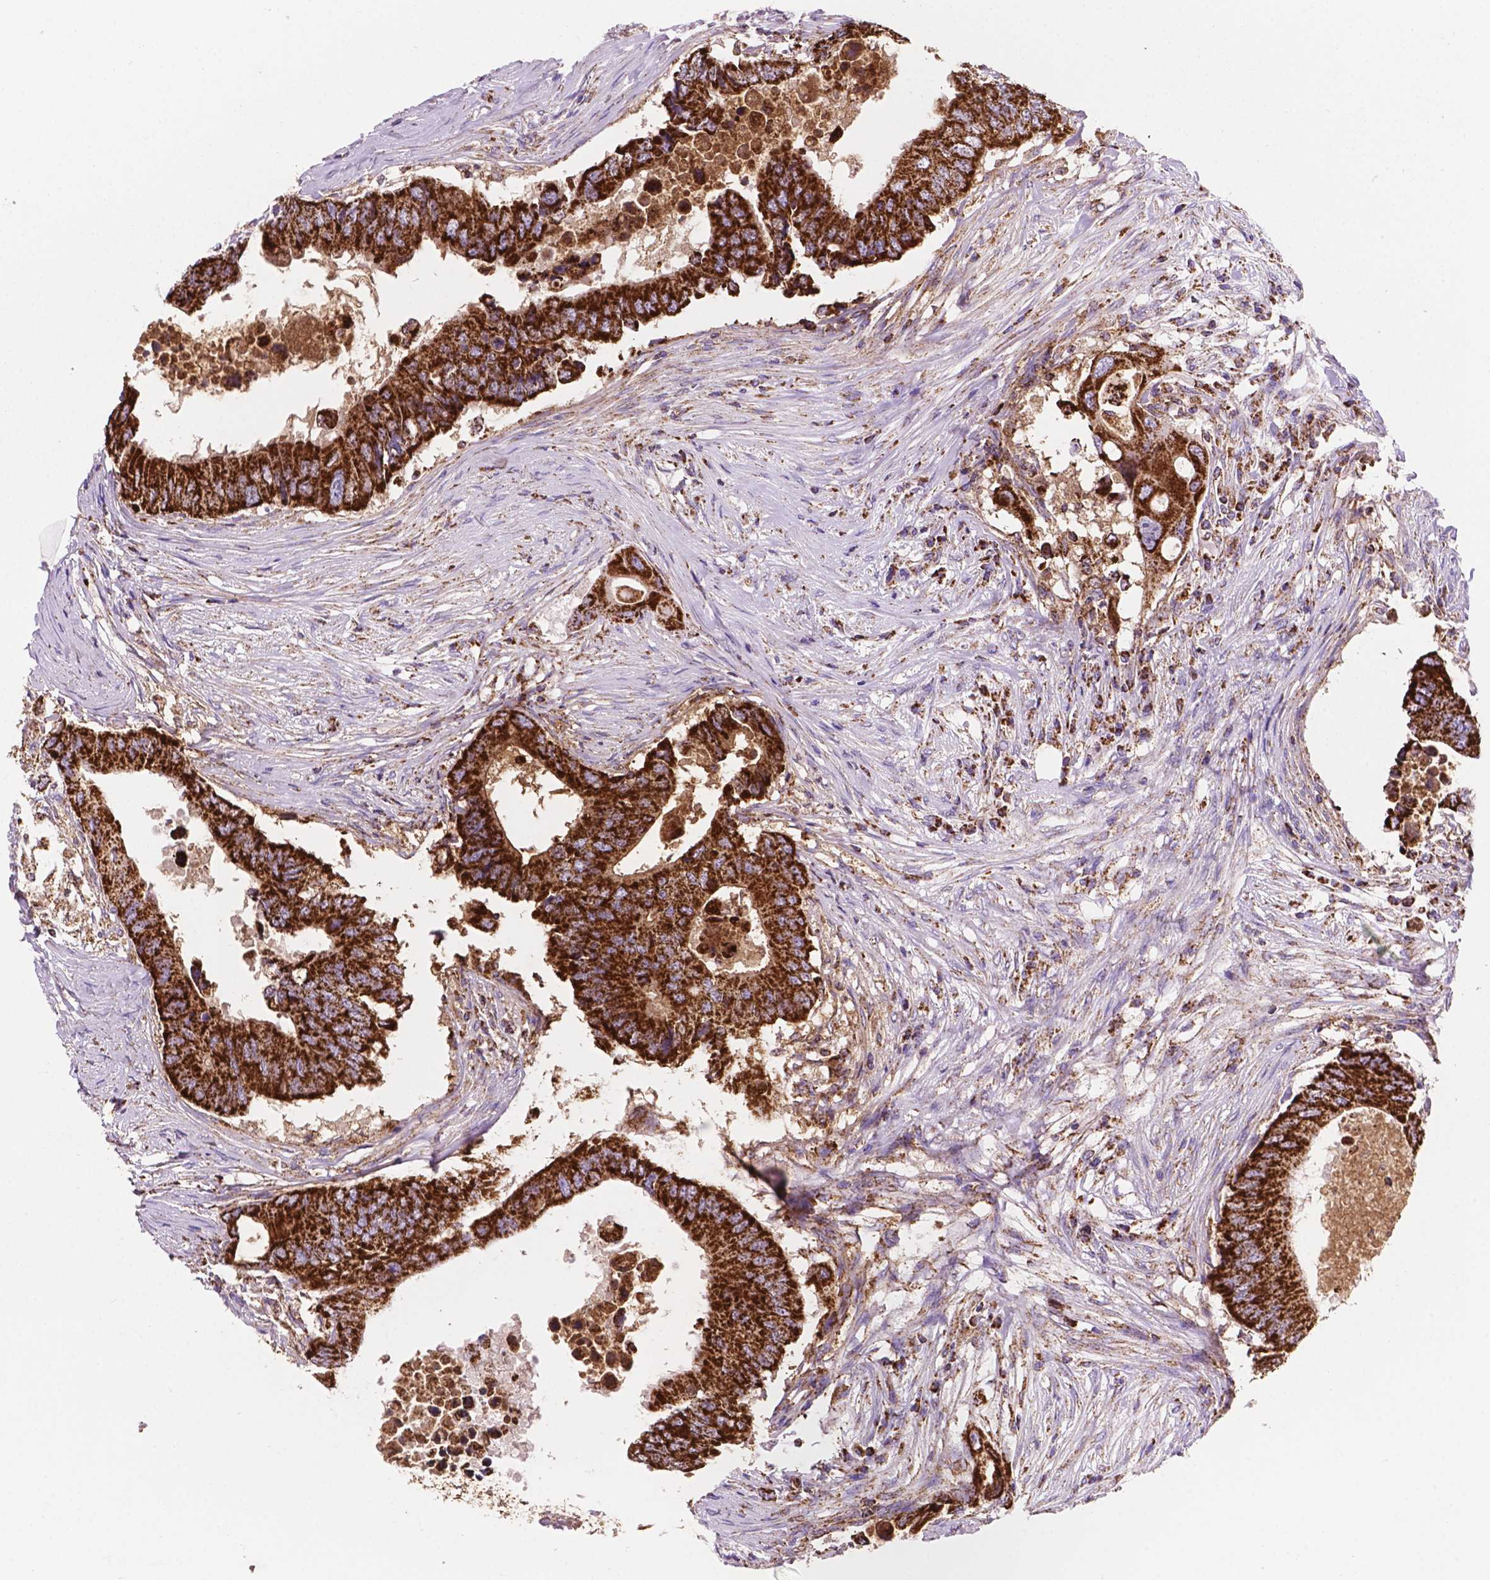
{"staining": {"intensity": "strong", "quantity": ">75%", "location": "cytoplasmic/membranous"}, "tissue": "colorectal cancer", "cell_type": "Tumor cells", "image_type": "cancer", "snomed": [{"axis": "morphology", "description": "Adenocarcinoma, NOS"}, {"axis": "topography", "description": "Colon"}], "caption": "Immunohistochemical staining of human colorectal cancer demonstrates high levels of strong cytoplasmic/membranous protein positivity in about >75% of tumor cells. (DAB (3,3'-diaminobenzidine) = brown stain, brightfield microscopy at high magnification).", "gene": "HSPD1", "patient": {"sex": "male", "age": 71}}